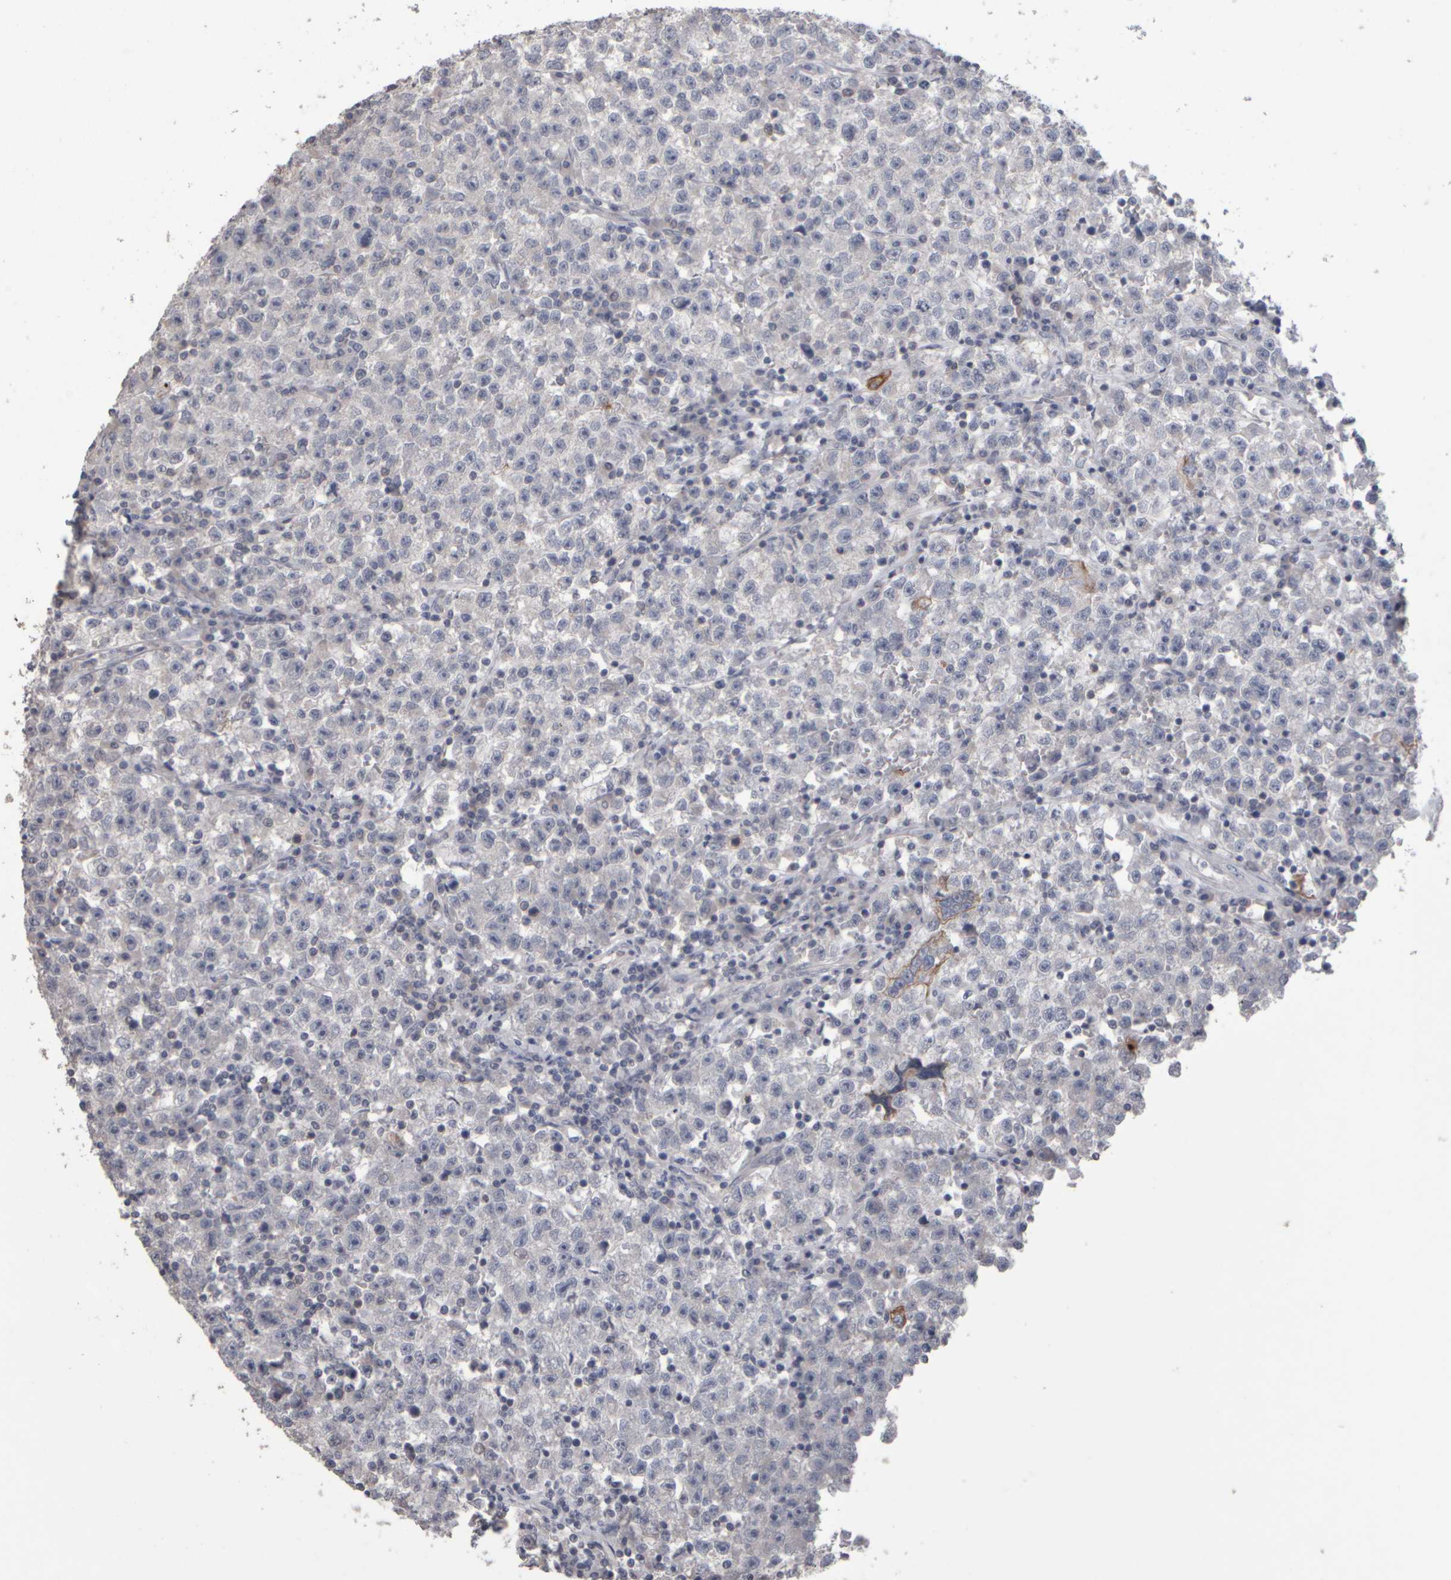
{"staining": {"intensity": "negative", "quantity": "none", "location": "none"}, "tissue": "testis cancer", "cell_type": "Tumor cells", "image_type": "cancer", "snomed": [{"axis": "morphology", "description": "Seminoma, NOS"}, {"axis": "topography", "description": "Testis"}], "caption": "The immunohistochemistry (IHC) photomicrograph has no significant staining in tumor cells of testis cancer tissue. (Stains: DAB immunohistochemistry with hematoxylin counter stain, Microscopy: brightfield microscopy at high magnification).", "gene": "EPHX2", "patient": {"sex": "male", "age": 22}}